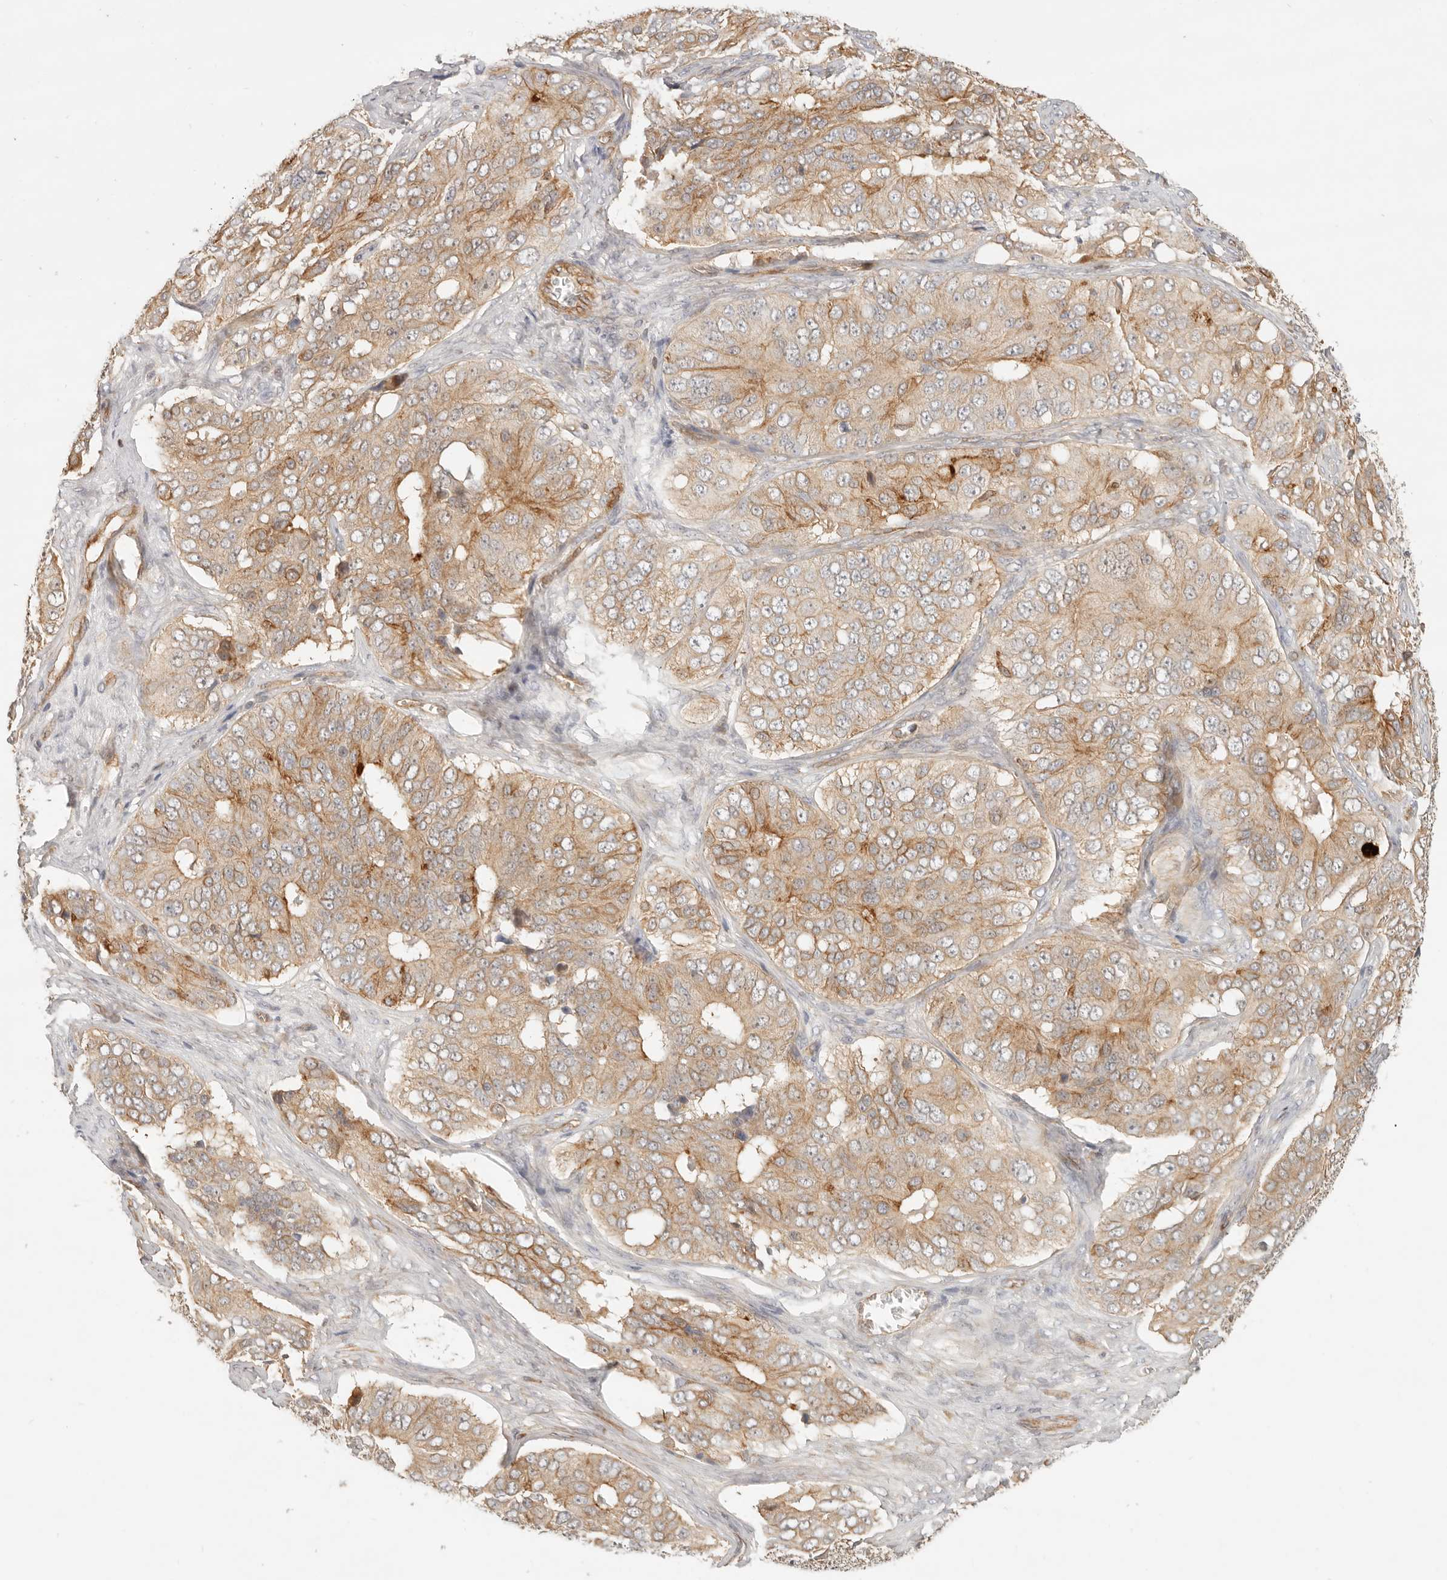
{"staining": {"intensity": "moderate", "quantity": "25%-75%", "location": "cytoplasmic/membranous"}, "tissue": "ovarian cancer", "cell_type": "Tumor cells", "image_type": "cancer", "snomed": [{"axis": "morphology", "description": "Carcinoma, endometroid"}, {"axis": "topography", "description": "Ovary"}], "caption": "This histopathology image exhibits IHC staining of human endometroid carcinoma (ovarian), with medium moderate cytoplasmic/membranous positivity in approximately 25%-75% of tumor cells.", "gene": "UFSP1", "patient": {"sex": "female", "age": 51}}